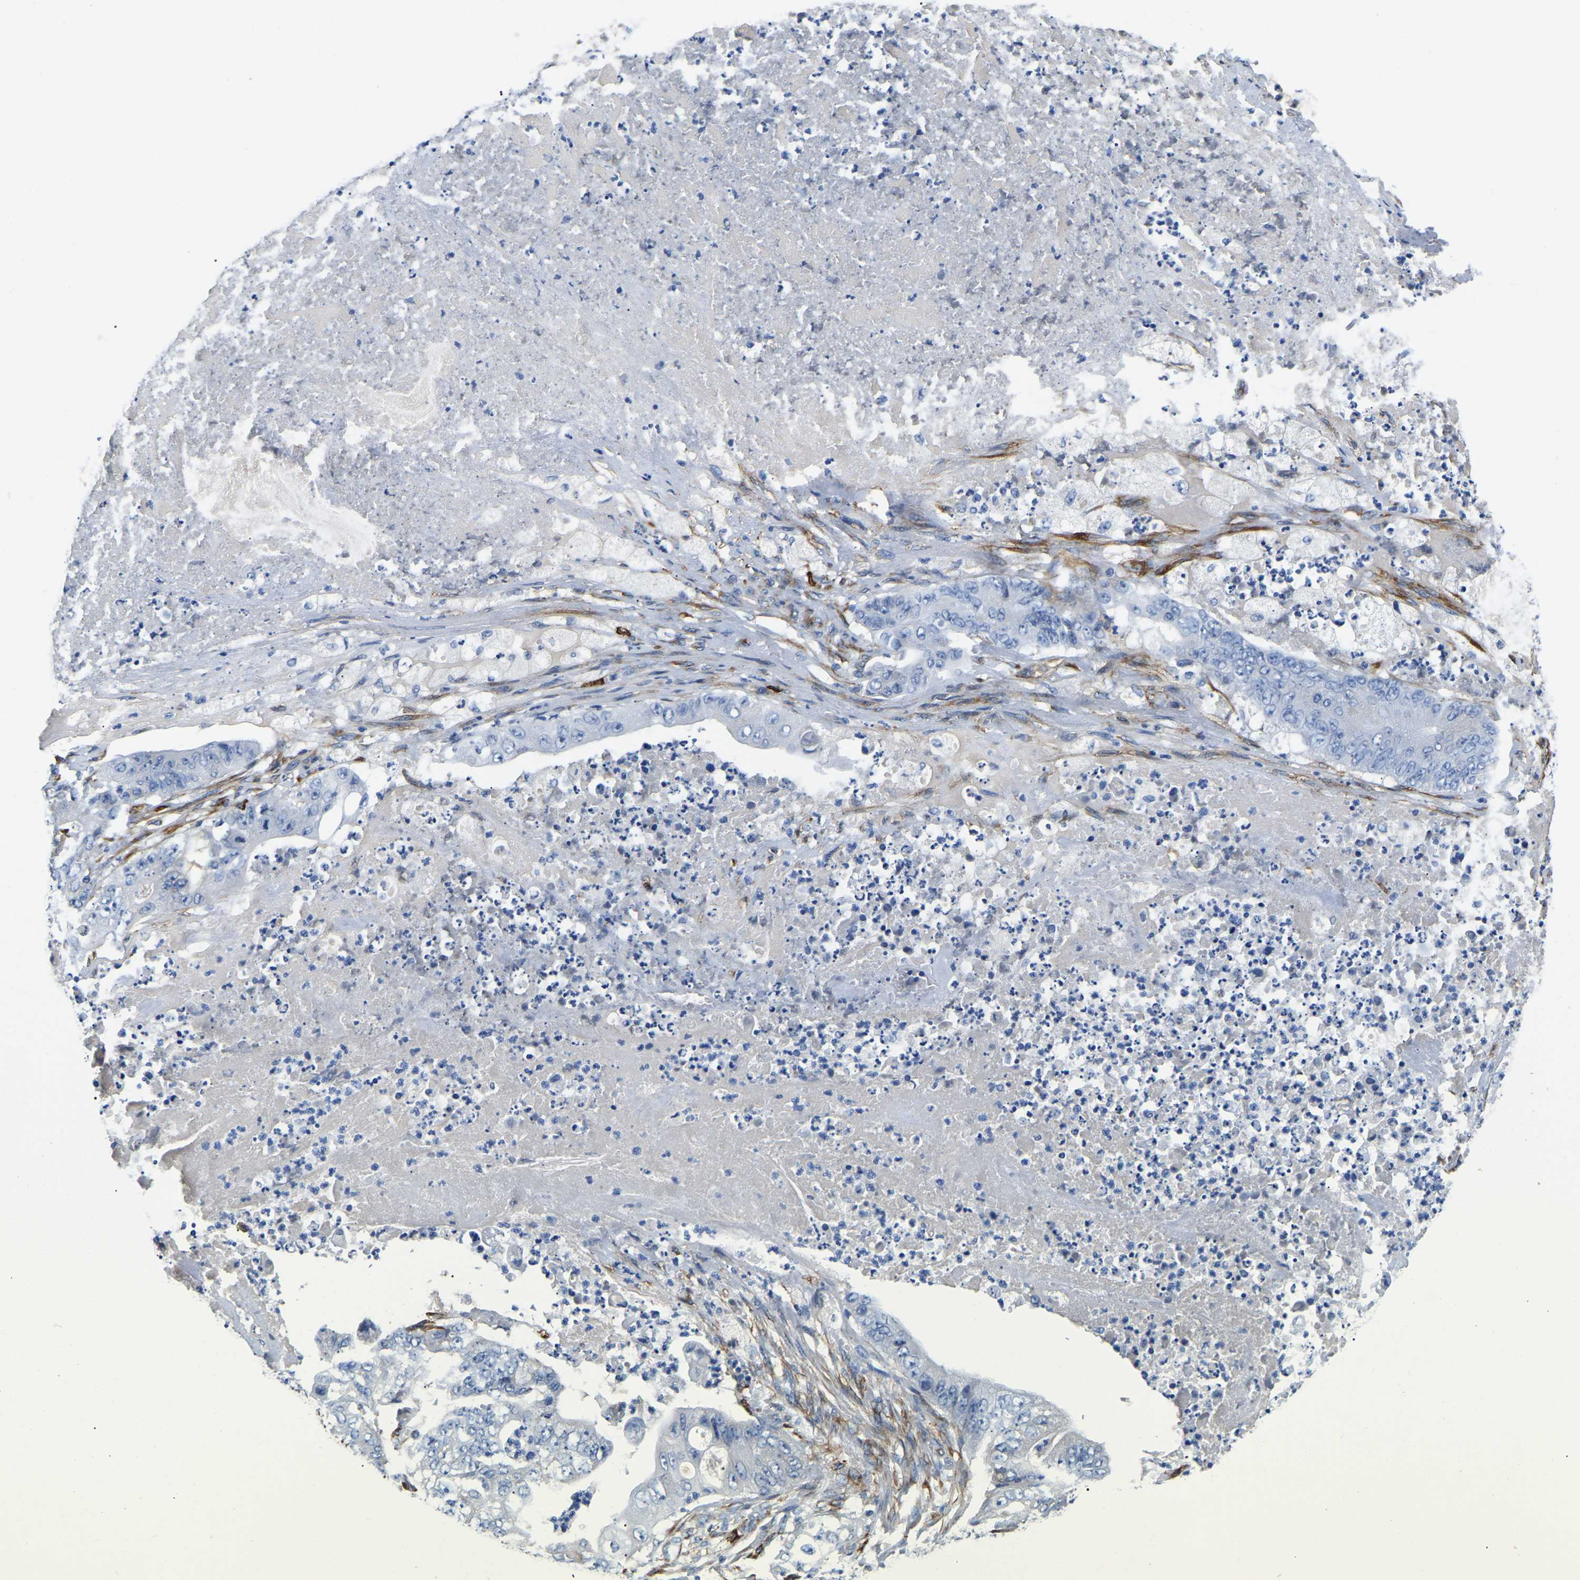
{"staining": {"intensity": "negative", "quantity": "none", "location": "none"}, "tissue": "stomach cancer", "cell_type": "Tumor cells", "image_type": "cancer", "snomed": [{"axis": "morphology", "description": "Adenocarcinoma, NOS"}, {"axis": "topography", "description": "Stomach"}], "caption": "The micrograph exhibits no staining of tumor cells in stomach cancer (adenocarcinoma). Brightfield microscopy of IHC stained with DAB (3,3'-diaminobenzidine) (brown) and hematoxylin (blue), captured at high magnification.", "gene": "DUSP8", "patient": {"sex": "female", "age": 73}}